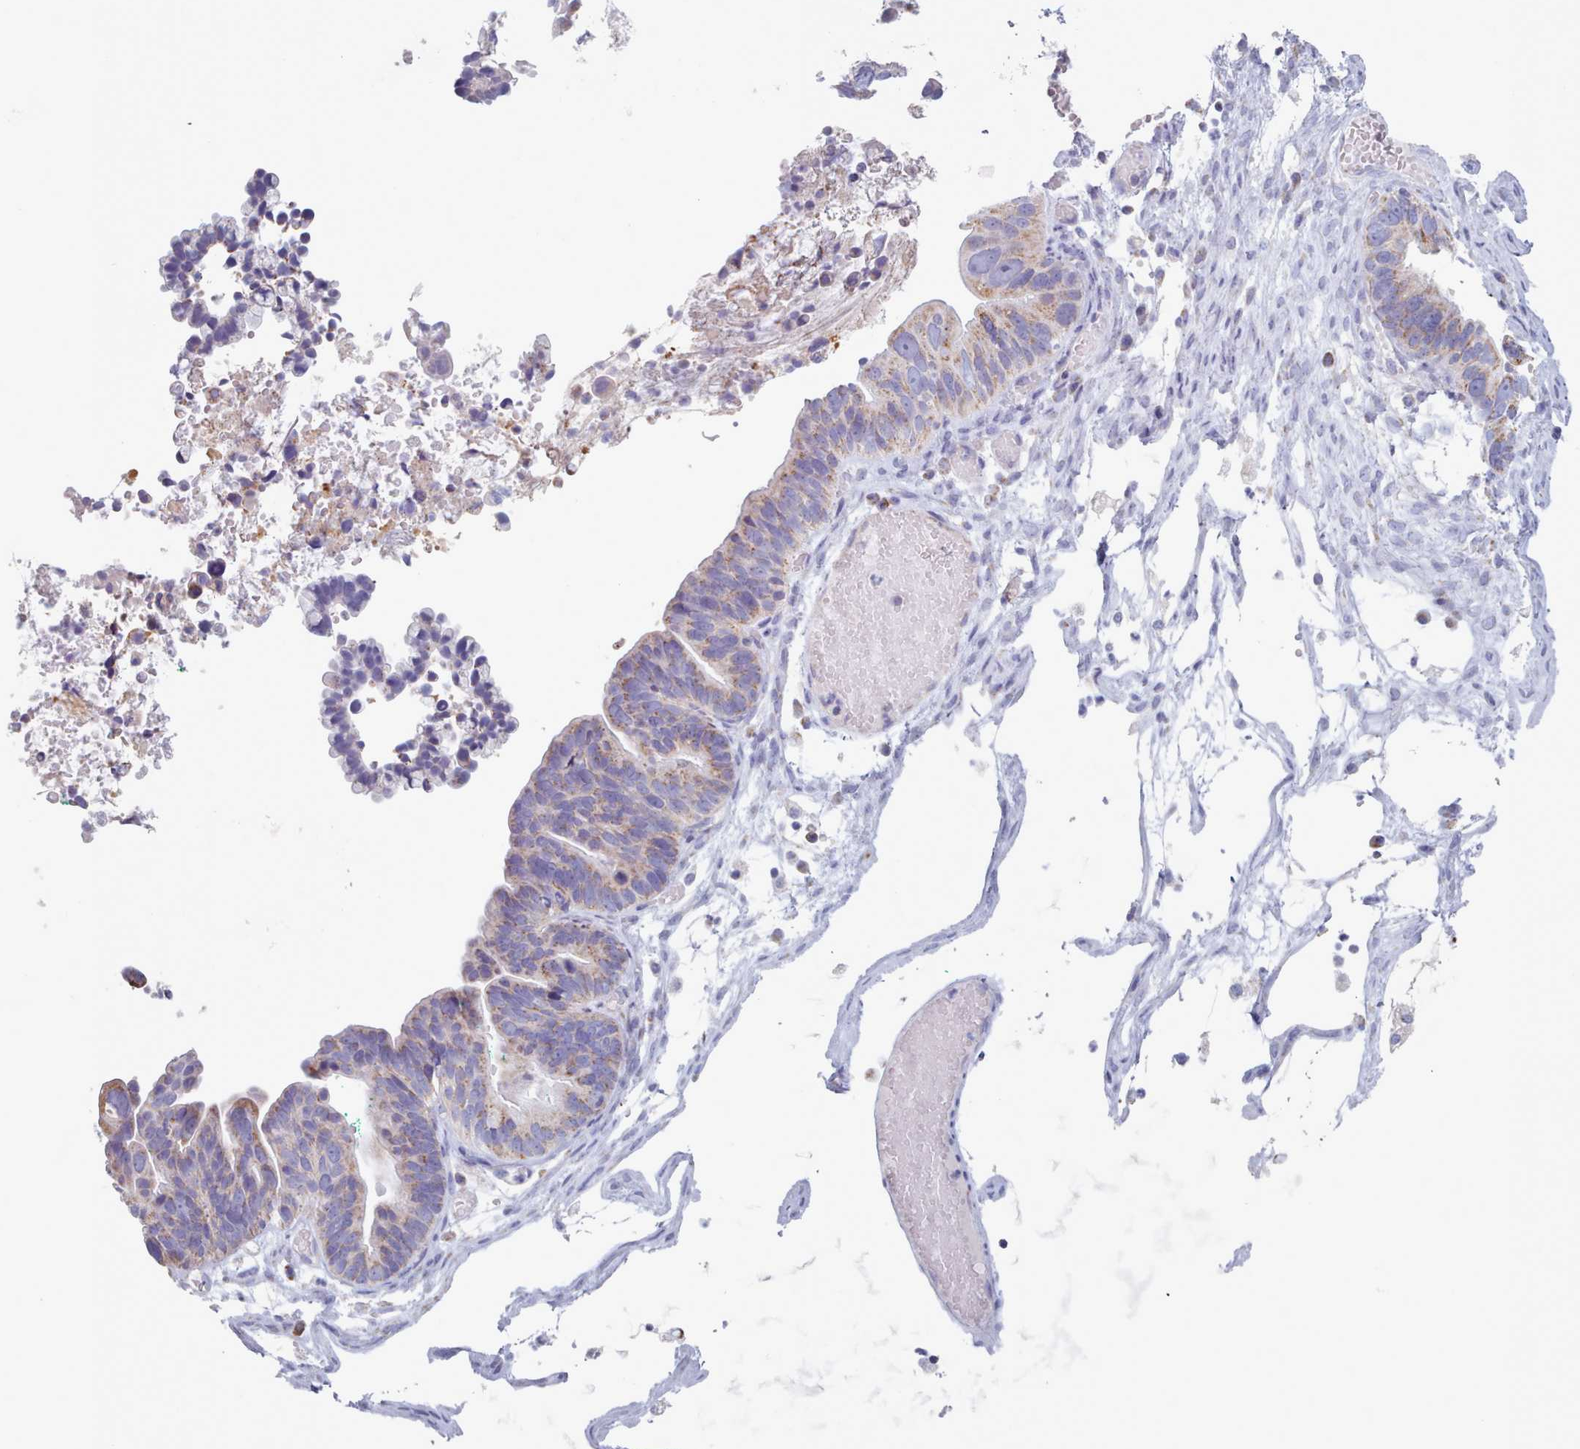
{"staining": {"intensity": "weak", "quantity": ">75%", "location": "cytoplasmic/membranous"}, "tissue": "ovarian cancer", "cell_type": "Tumor cells", "image_type": "cancer", "snomed": [{"axis": "morphology", "description": "Cystadenocarcinoma, serous, NOS"}, {"axis": "topography", "description": "Ovary"}], "caption": "Weak cytoplasmic/membranous staining is seen in approximately >75% of tumor cells in ovarian cancer (serous cystadenocarcinoma).", "gene": "HAO1", "patient": {"sex": "female", "age": 56}}